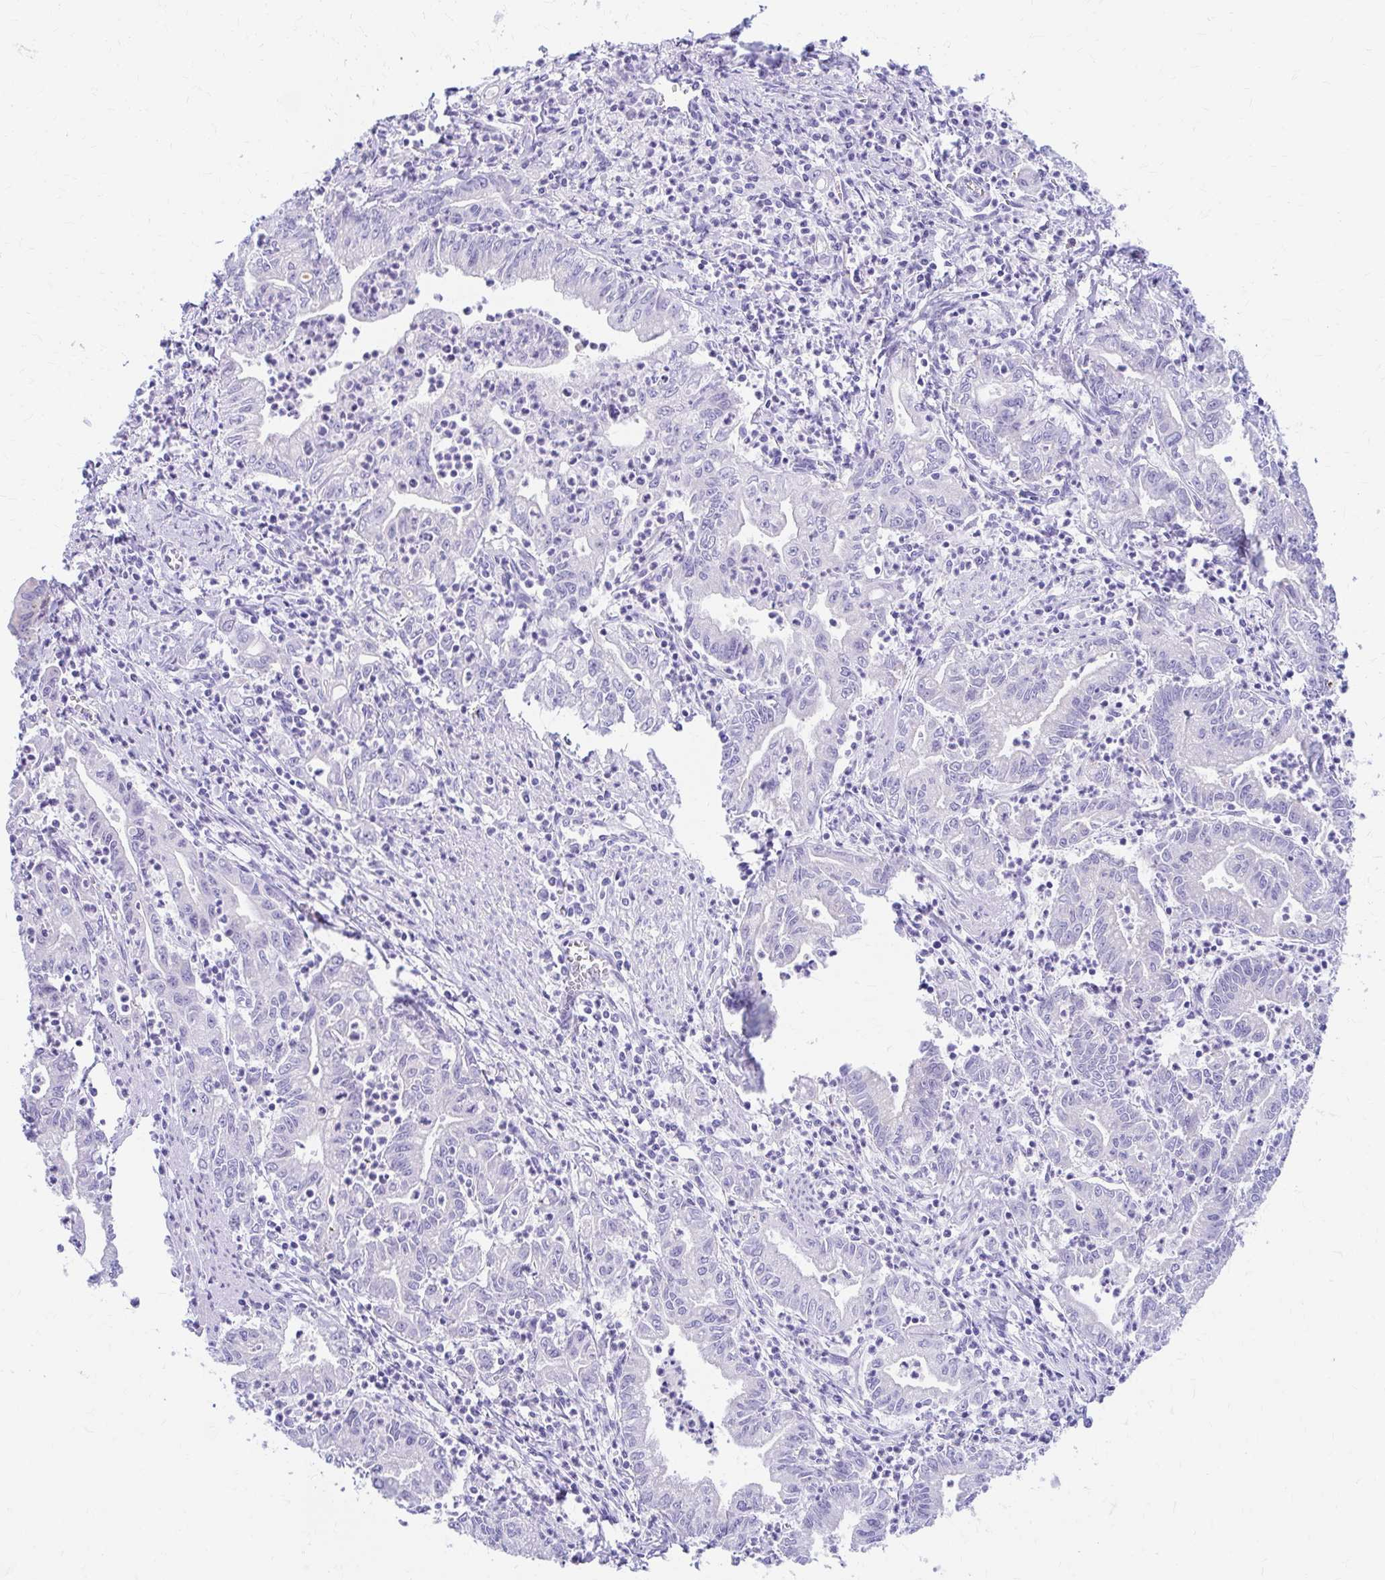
{"staining": {"intensity": "negative", "quantity": "none", "location": "none"}, "tissue": "stomach cancer", "cell_type": "Tumor cells", "image_type": "cancer", "snomed": [{"axis": "morphology", "description": "Adenocarcinoma, NOS"}, {"axis": "topography", "description": "Stomach, upper"}], "caption": "Tumor cells show no significant protein staining in stomach adenocarcinoma.", "gene": "NSG2", "patient": {"sex": "female", "age": 79}}